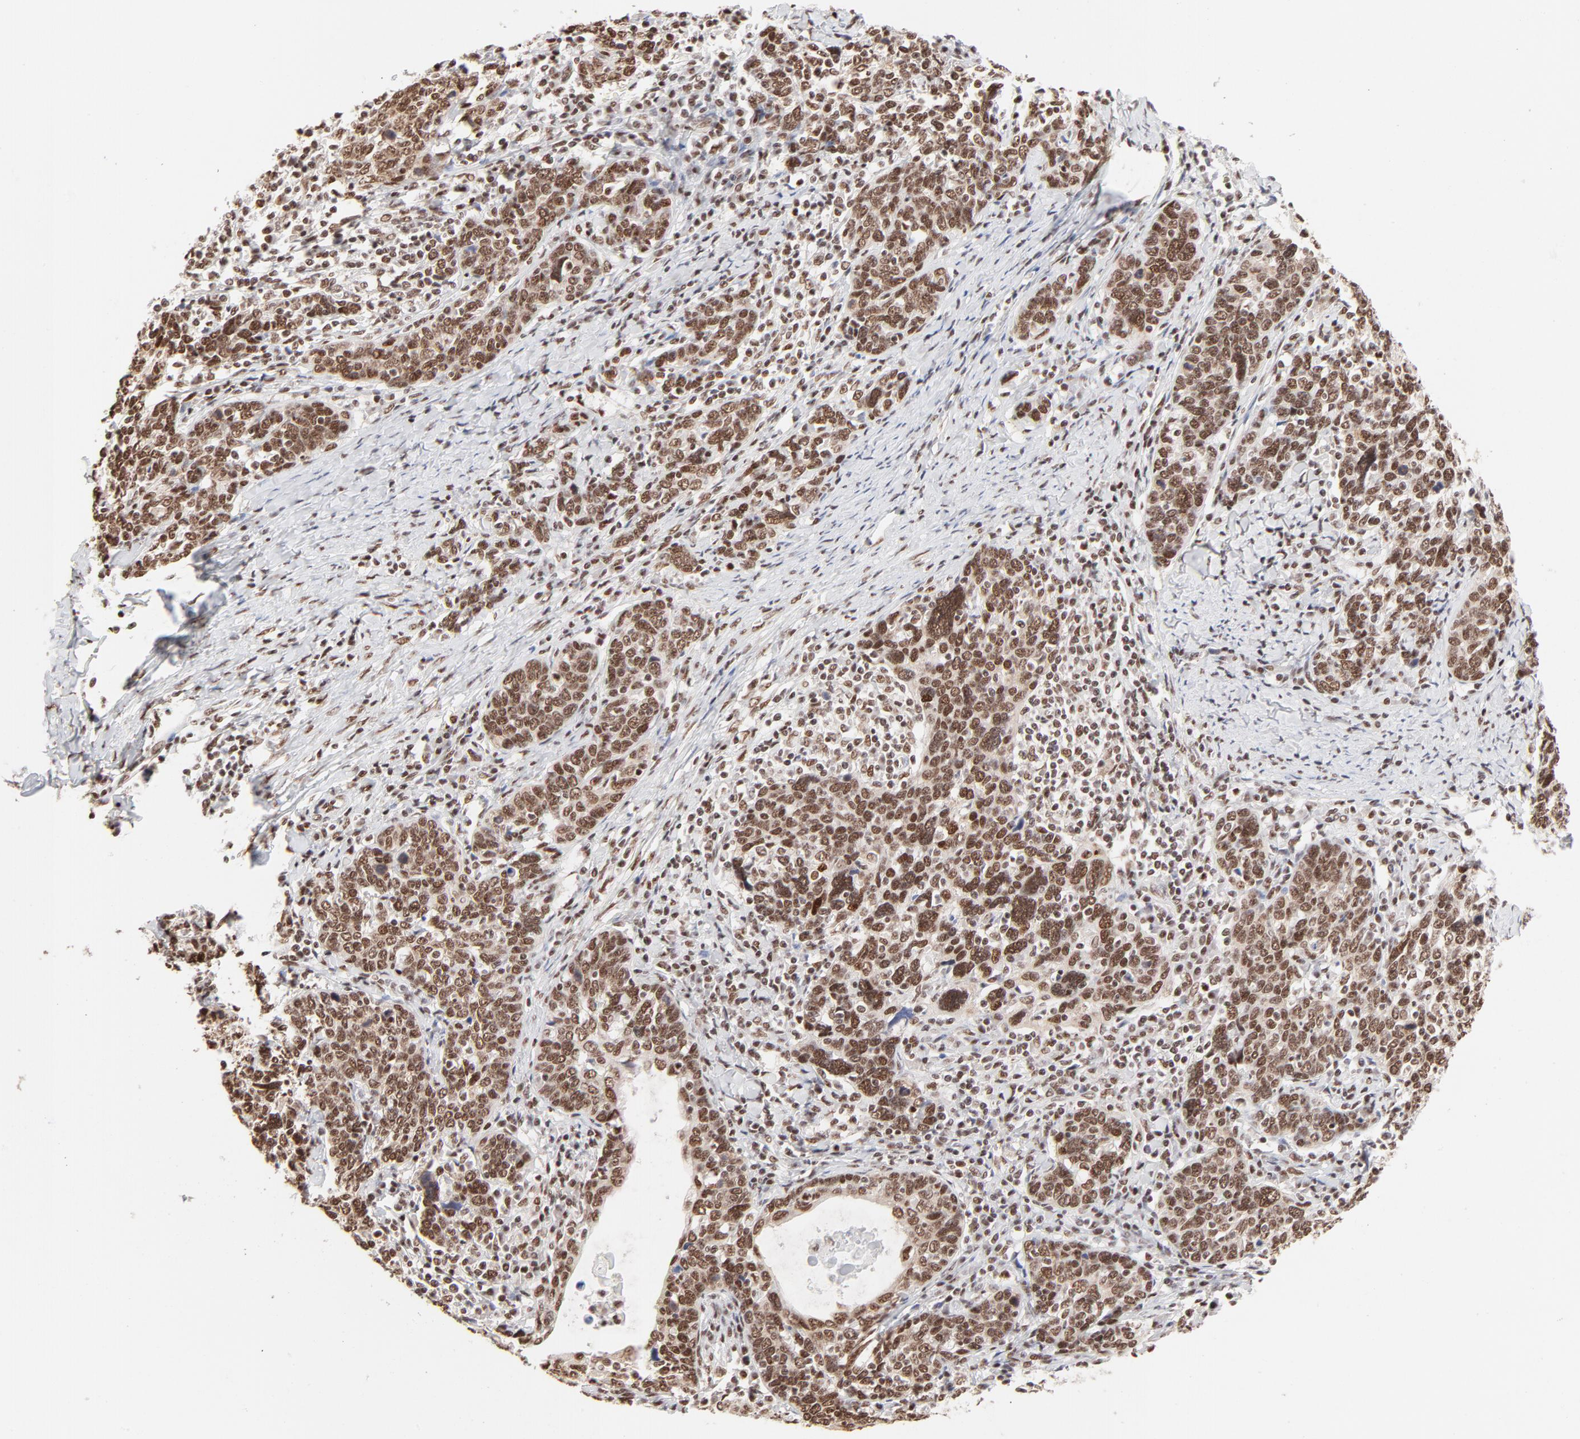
{"staining": {"intensity": "strong", "quantity": ">75%", "location": "nuclear"}, "tissue": "cervical cancer", "cell_type": "Tumor cells", "image_type": "cancer", "snomed": [{"axis": "morphology", "description": "Squamous cell carcinoma, NOS"}, {"axis": "topography", "description": "Cervix"}], "caption": "About >75% of tumor cells in human squamous cell carcinoma (cervical) reveal strong nuclear protein expression as visualized by brown immunohistochemical staining.", "gene": "TARDBP", "patient": {"sex": "female", "age": 41}}